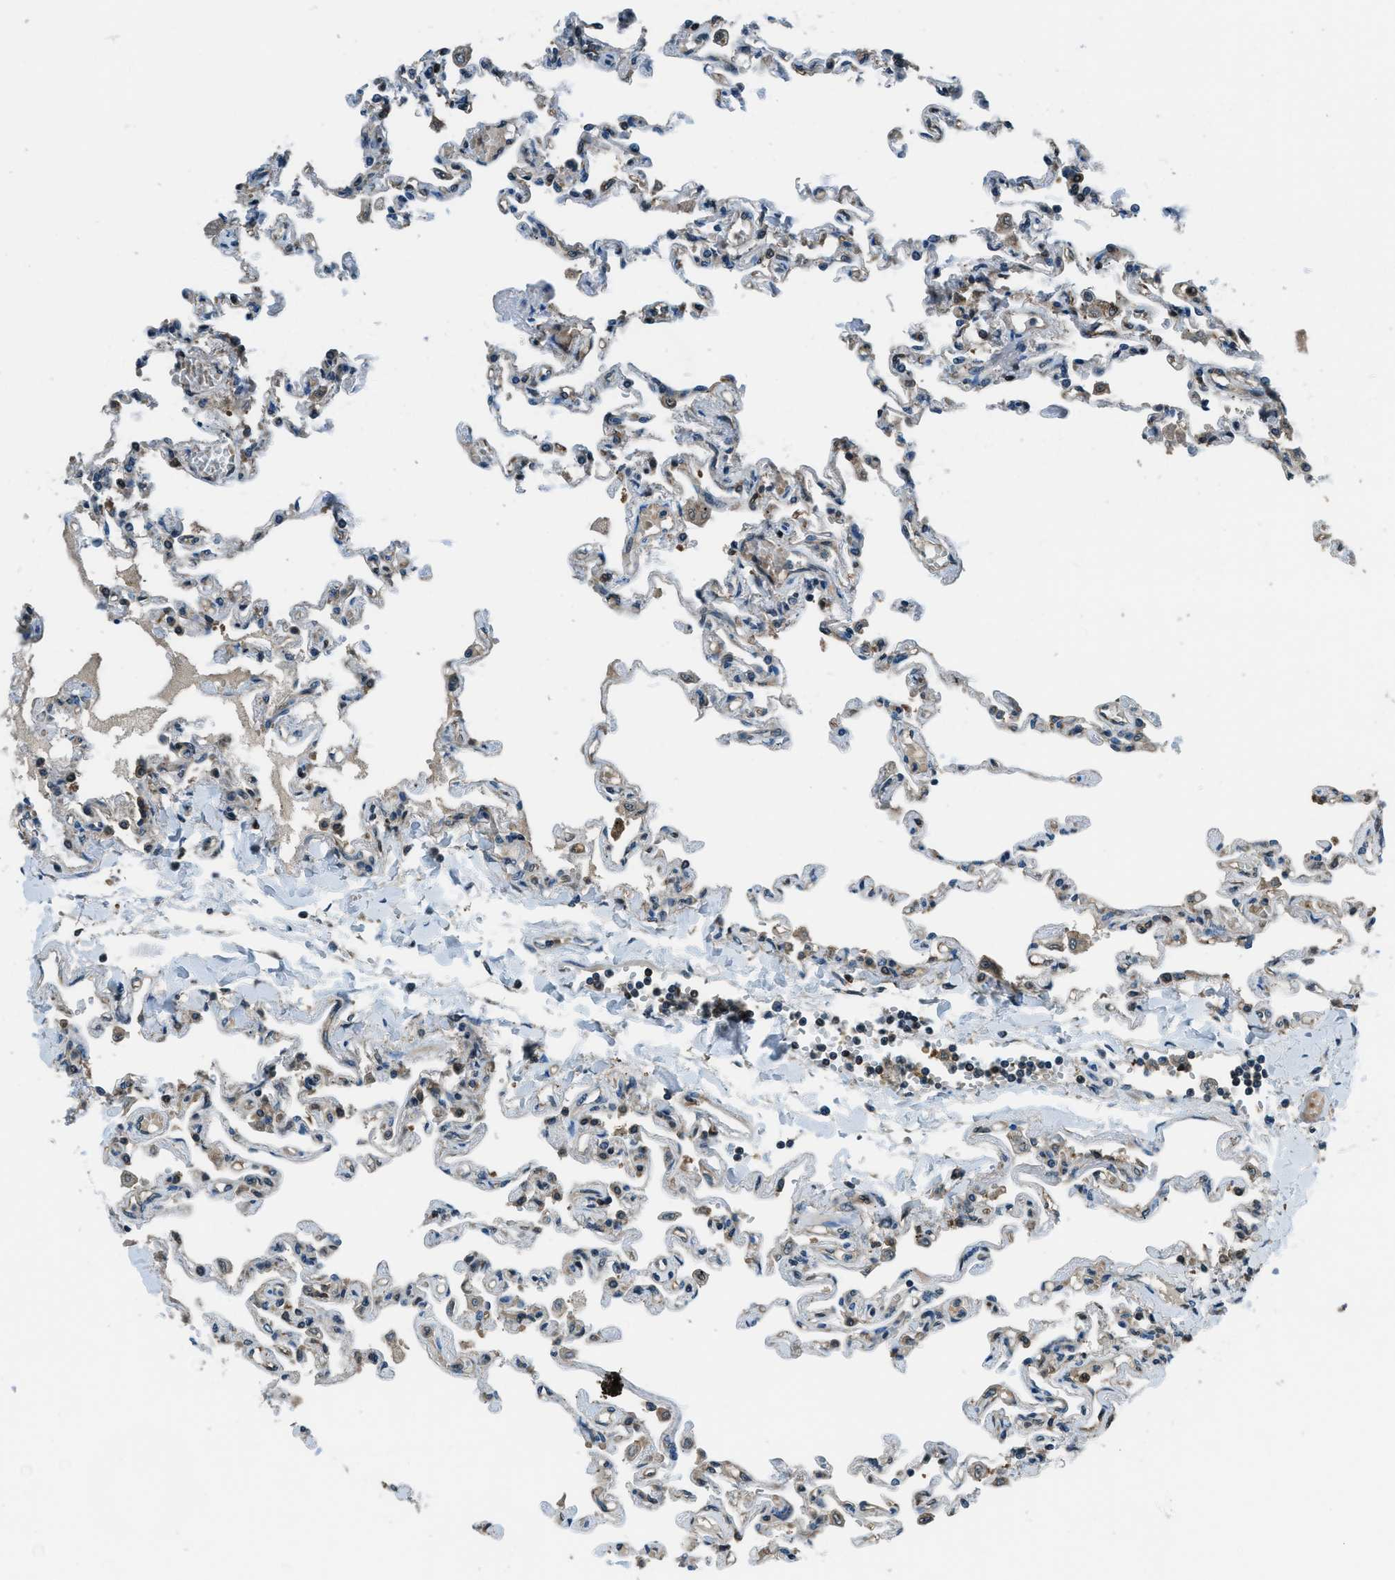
{"staining": {"intensity": "weak", "quantity": "<25%", "location": "cytoplasmic/membranous"}, "tissue": "lung", "cell_type": "Alveolar cells", "image_type": "normal", "snomed": [{"axis": "morphology", "description": "Normal tissue, NOS"}, {"axis": "topography", "description": "Lung"}], "caption": "Immunohistochemical staining of unremarkable lung shows no significant expression in alveolar cells.", "gene": "HEBP2", "patient": {"sex": "male", "age": 21}}